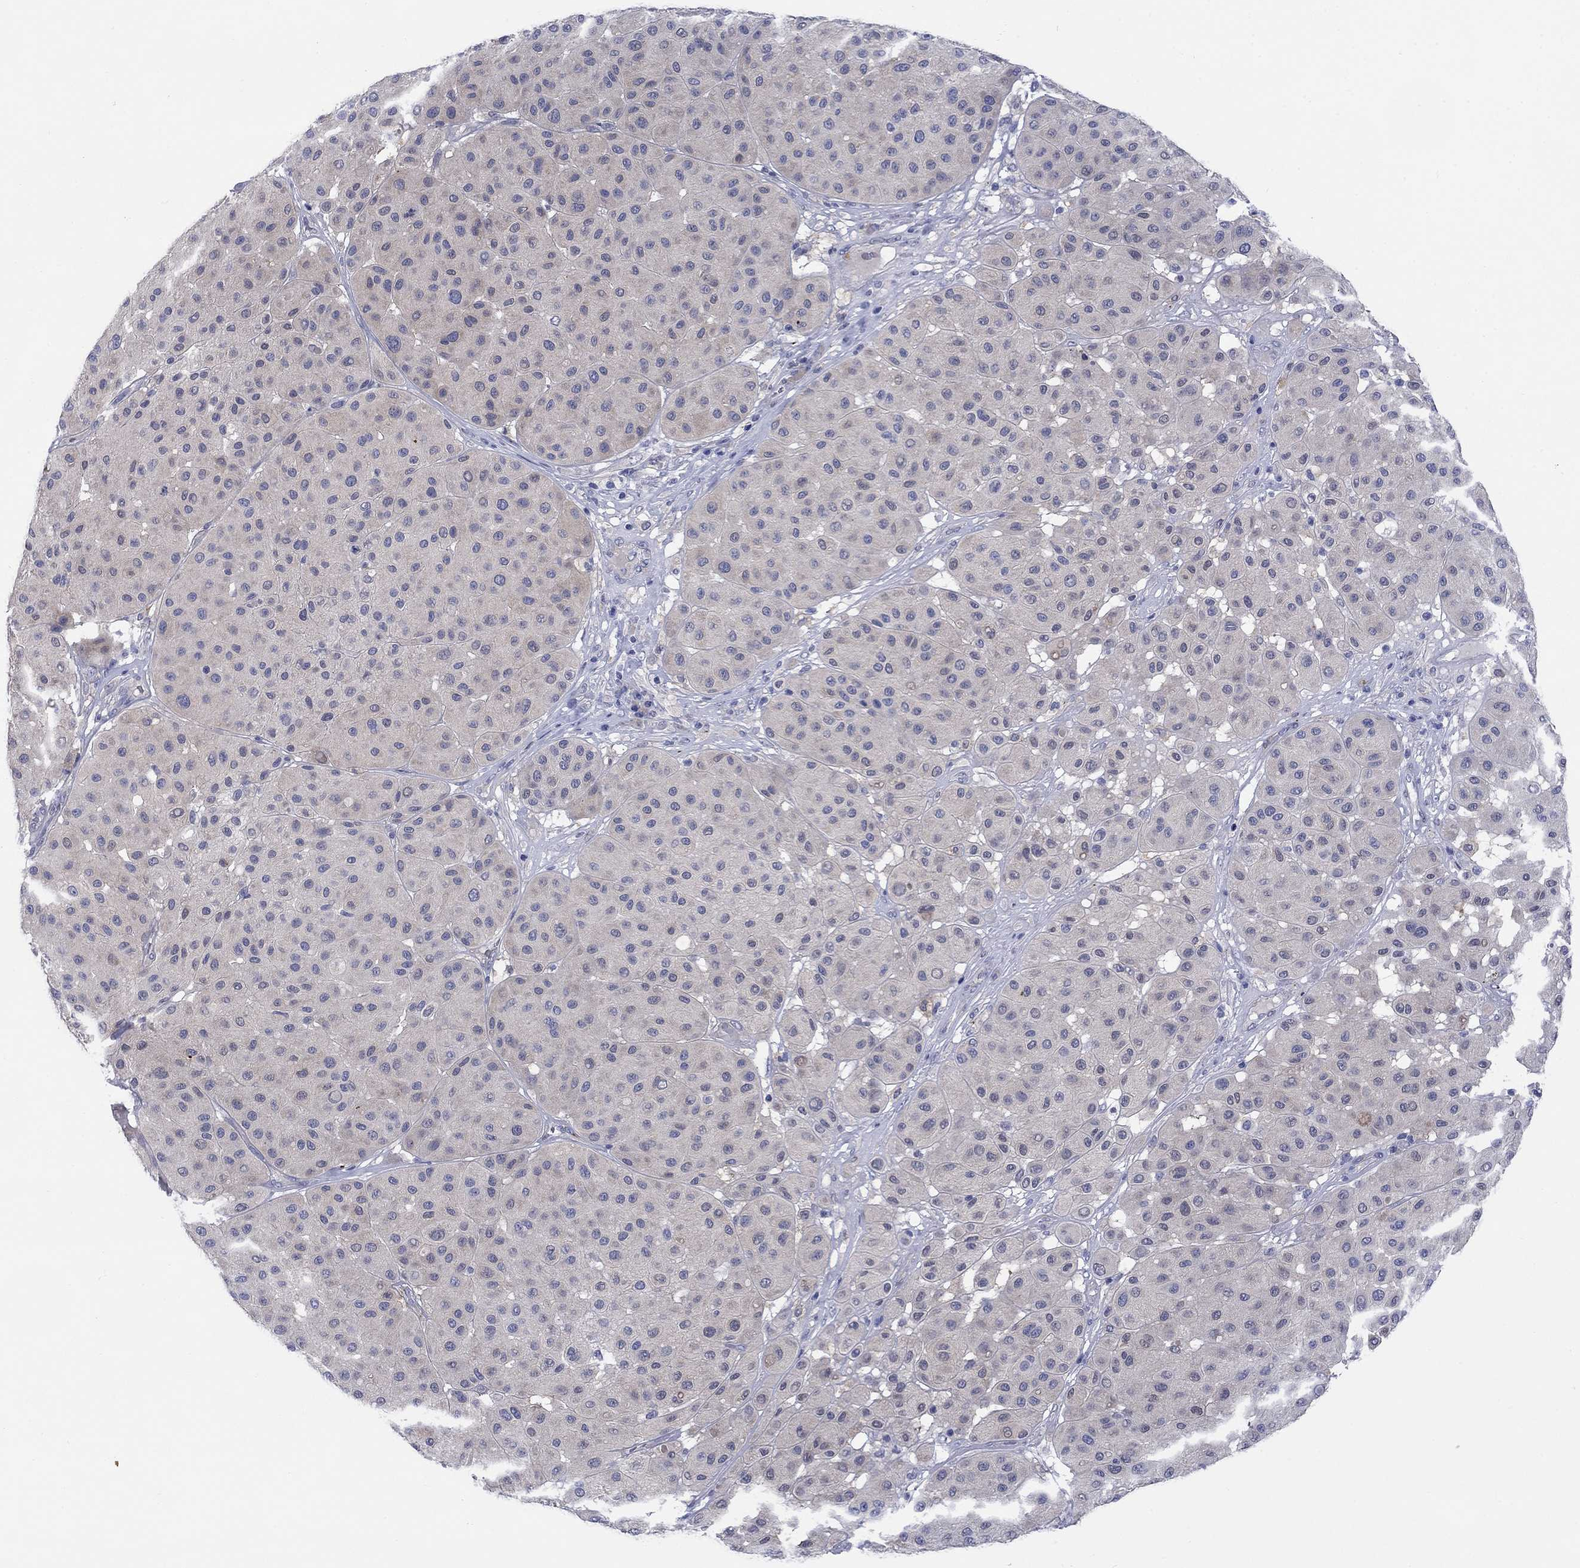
{"staining": {"intensity": "negative", "quantity": "none", "location": "none"}, "tissue": "melanoma", "cell_type": "Tumor cells", "image_type": "cancer", "snomed": [{"axis": "morphology", "description": "Malignant melanoma, Metastatic site"}, {"axis": "topography", "description": "Smooth muscle"}], "caption": "DAB (3,3'-diaminobenzidine) immunohistochemical staining of malignant melanoma (metastatic site) reveals no significant positivity in tumor cells.", "gene": "PTPRZ1", "patient": {"sex": "male", "age": 41}}